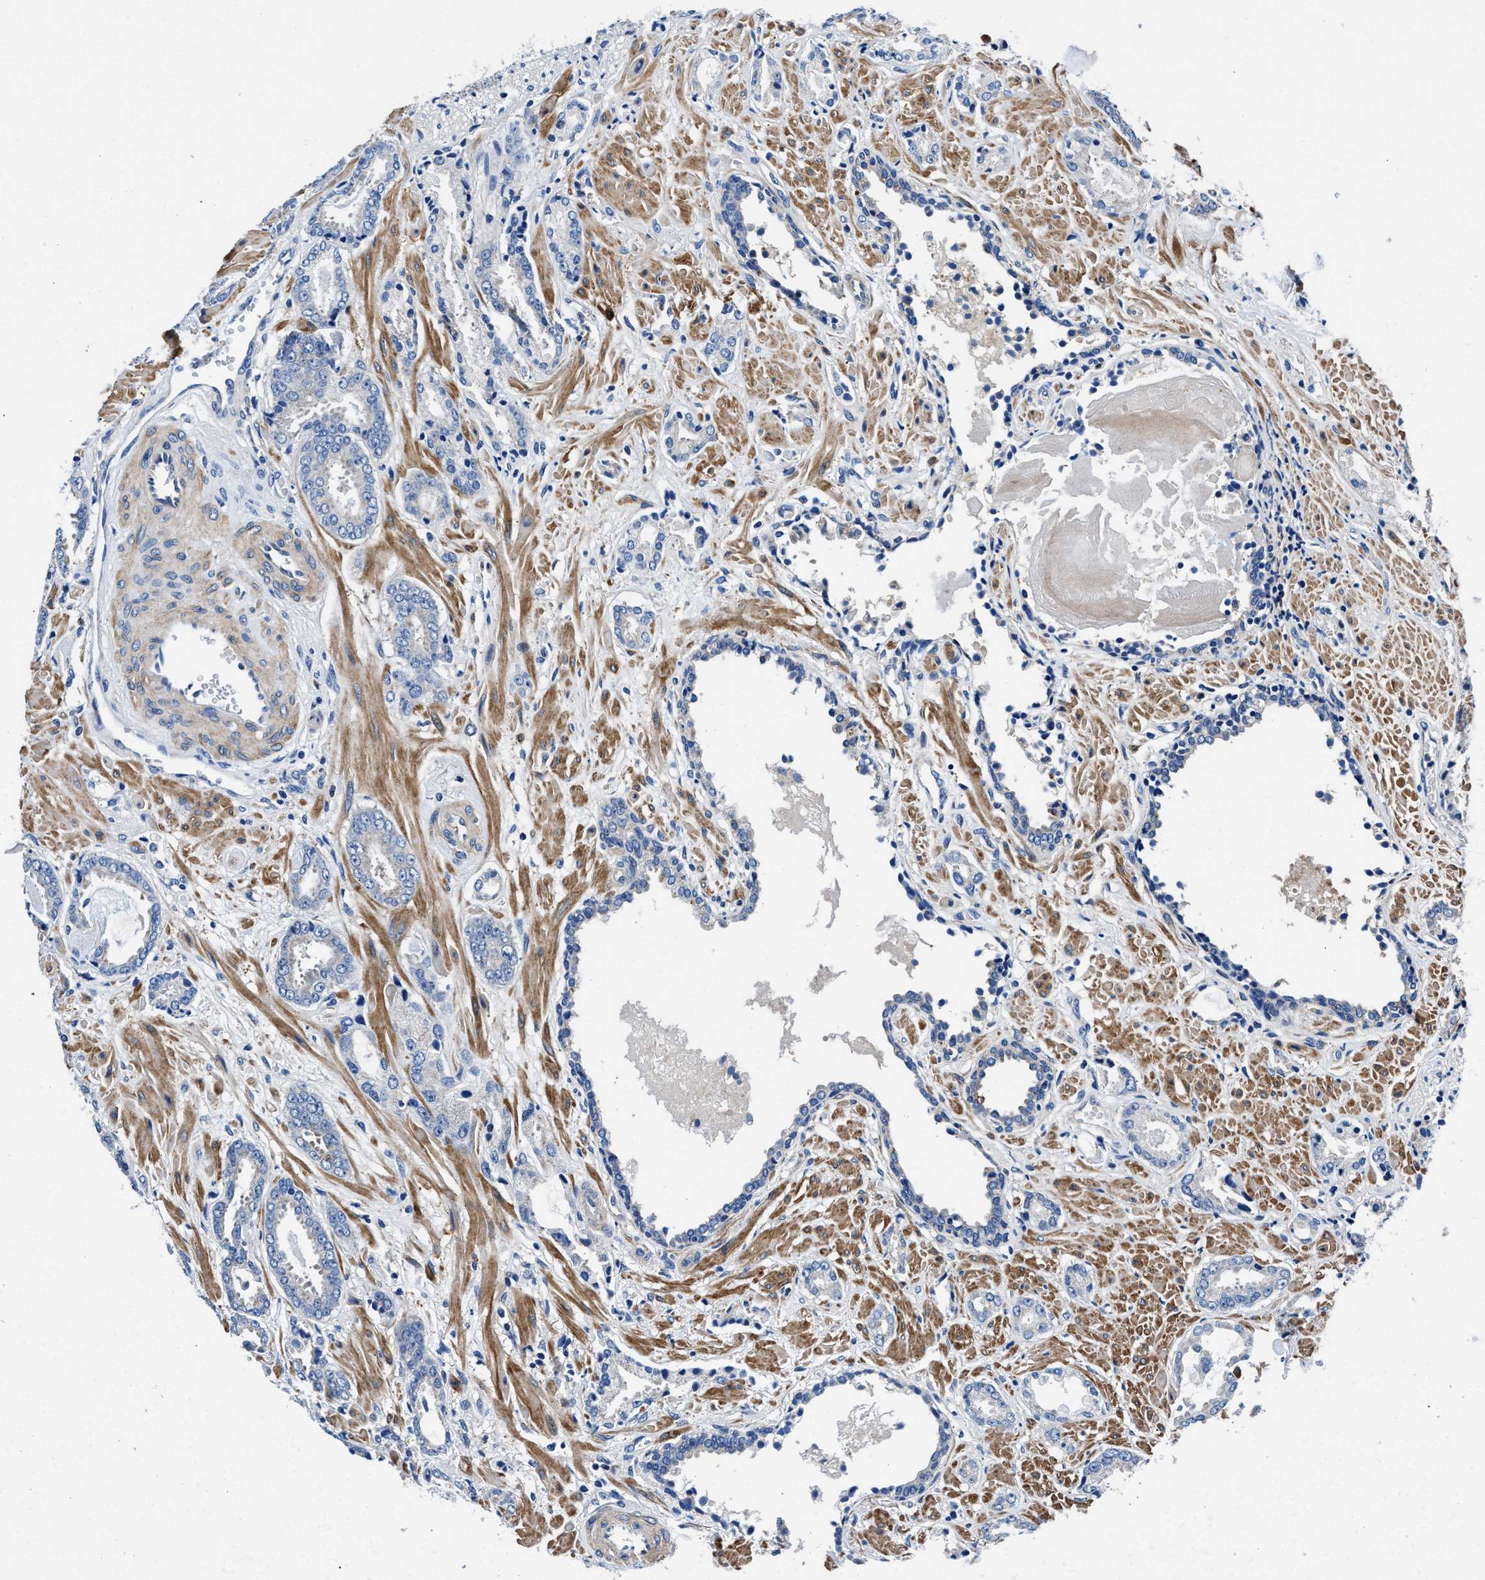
{"staining": {"intensity": "negative", "quantity": "none", "location": "none"}, "tissue": "prostate cancer", "cell_type": "Tumor cells", "image_type": "cancer", "snomed": [{"axis": "morphology", "description": "Adenocarcinoma, Low grade"}, {"axis": "topography", "description": "Prostate"}], "caption": "Protein analysis of prostate cancer (adenocarcinoma (low-grade)) displays no significant expression in tumor cells.", "gene": "NEU1", "patient": {"sex": "male", "age": 53}}